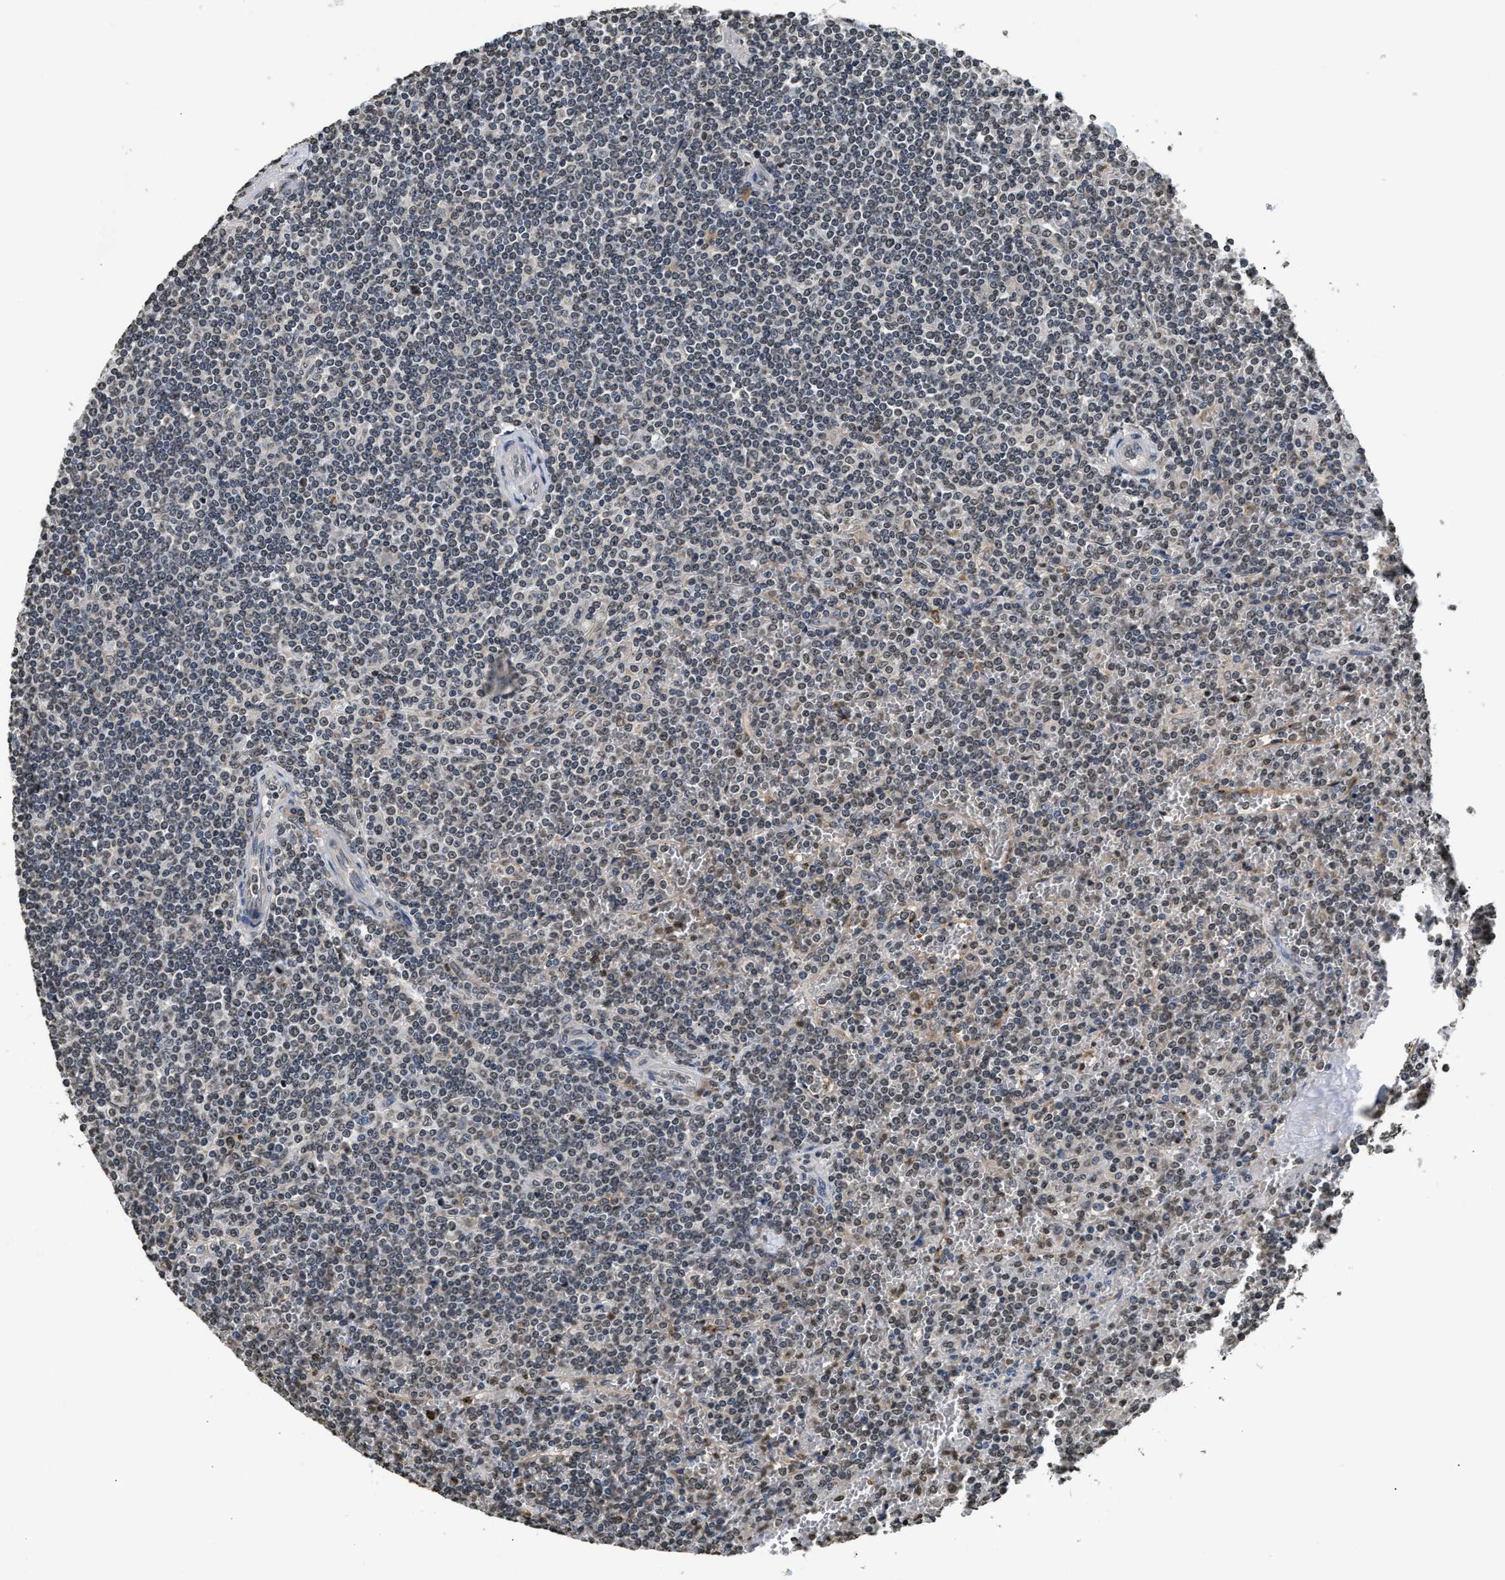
{"staining": {"intensity": "negative", "quantity": "none", "location": "none"}, "tissue": "lymphoma", "cell_type": "Tumor cells", "image_type": "cancer", "snomed": [{"axis": "morphology", "description": "Malignant lymphoma, non-Hodgkin's type, Low grade"}, {"axis": "topography", "description": "Spleen"}], "caption": "High magnification brightfield microscopy of low-grade malignant lymphoma, non-Hodgkin's type stained with DAB (brown) and counterstained with hematoxylin (blue): tumor cells show no significant expression.", "gene": "DNASE1L3", "patient": {"sex": "female", "age": 19}}